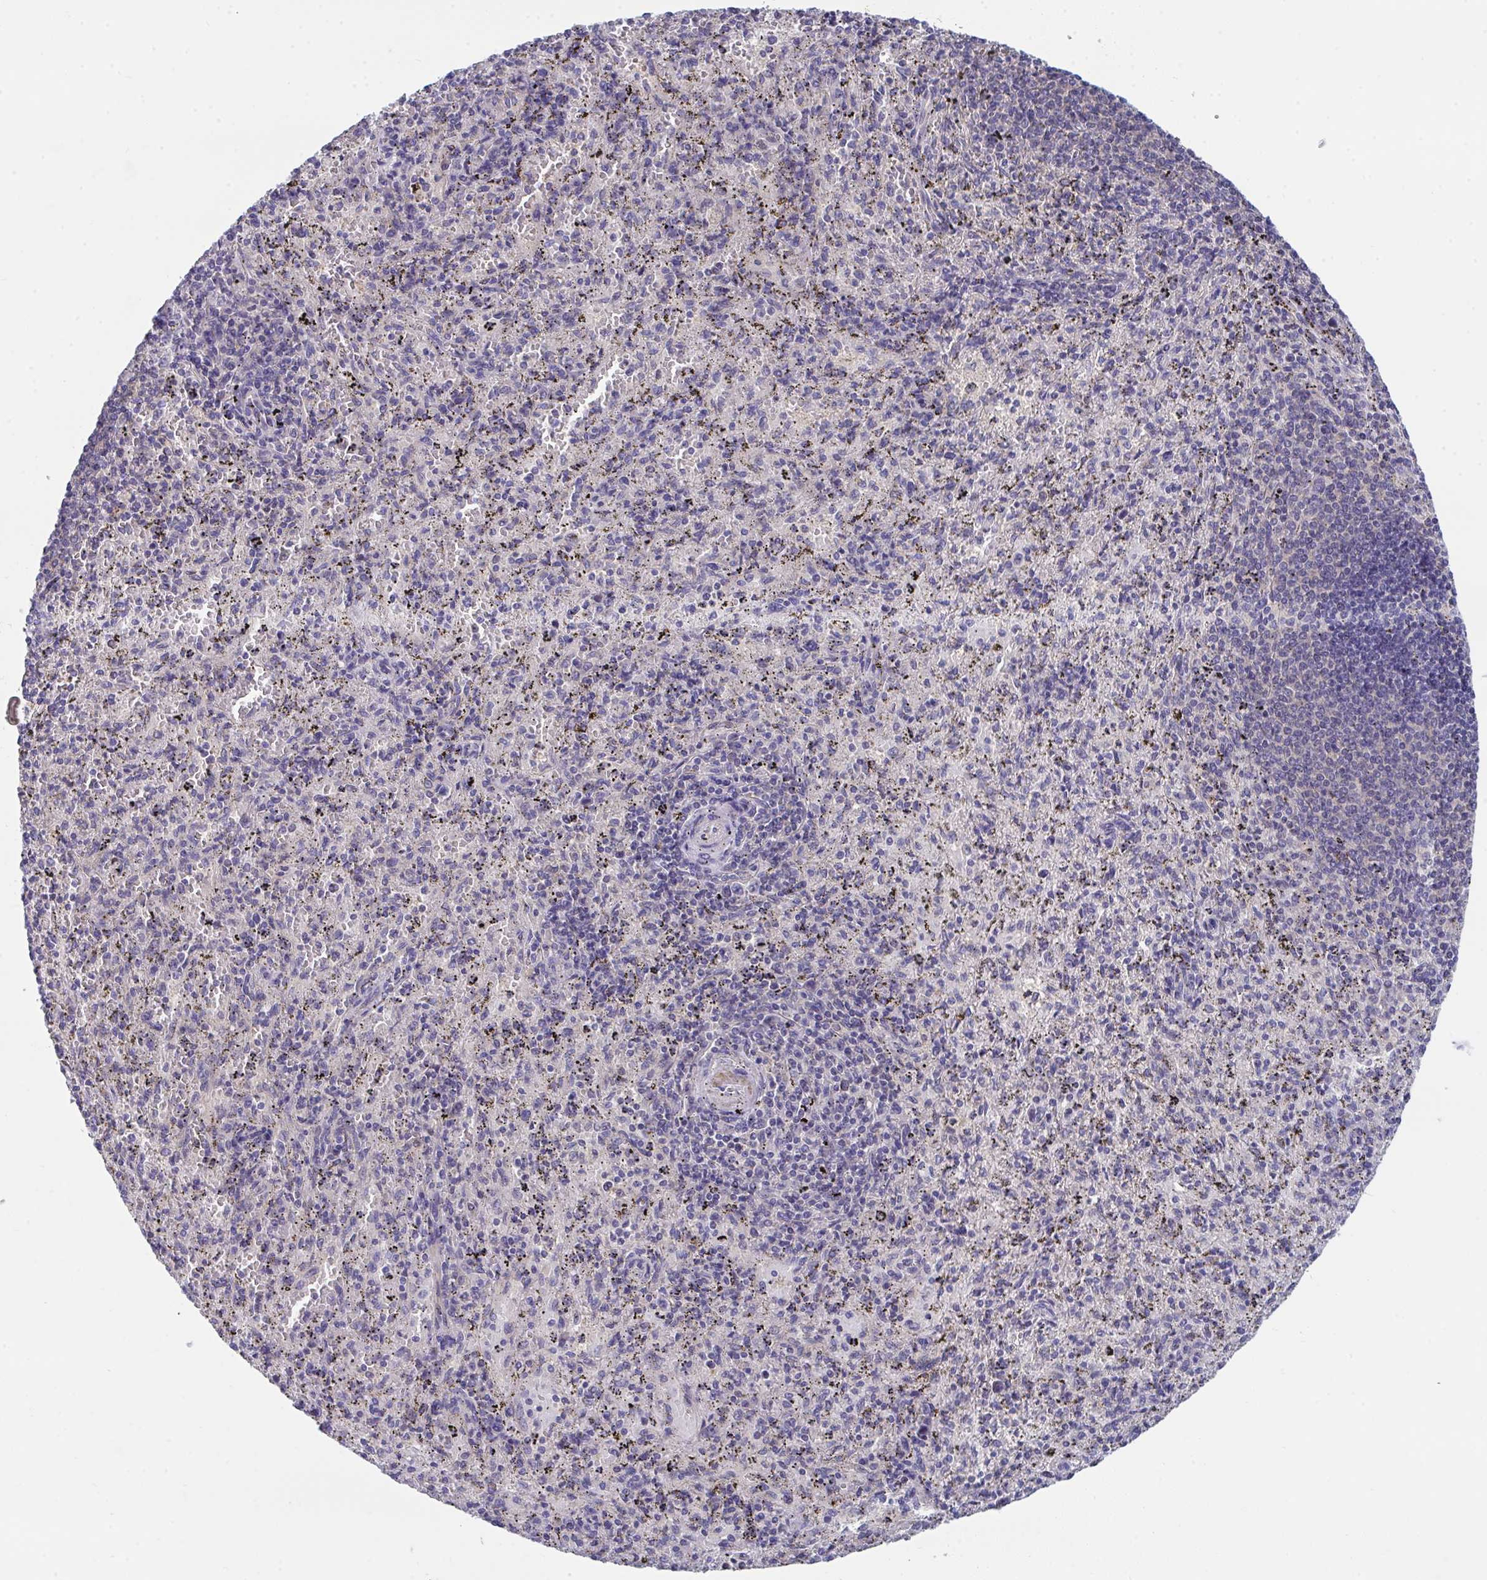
{"staining": {"intensity": "weak", "quantity": "<25%", "location": "cytoplasmic/membranous"}, "tissue": "spleen", "cell_type": "Cells in red pulp", "image_type": "normal", "snomed": [{"axis": "morphology", "description": "Normal tissue, NOS"}, {"axis": "topography", "description": "Spleen"}], "caption": "The image reveals no staining of cells in red pulp in normal spleen. (Brightfield microscopy of DAB (3,3'-diaminobenzidine) IHC at high magnification).", "gene": "P2RX3", "patient": {"sex": "male", "age": 57}}